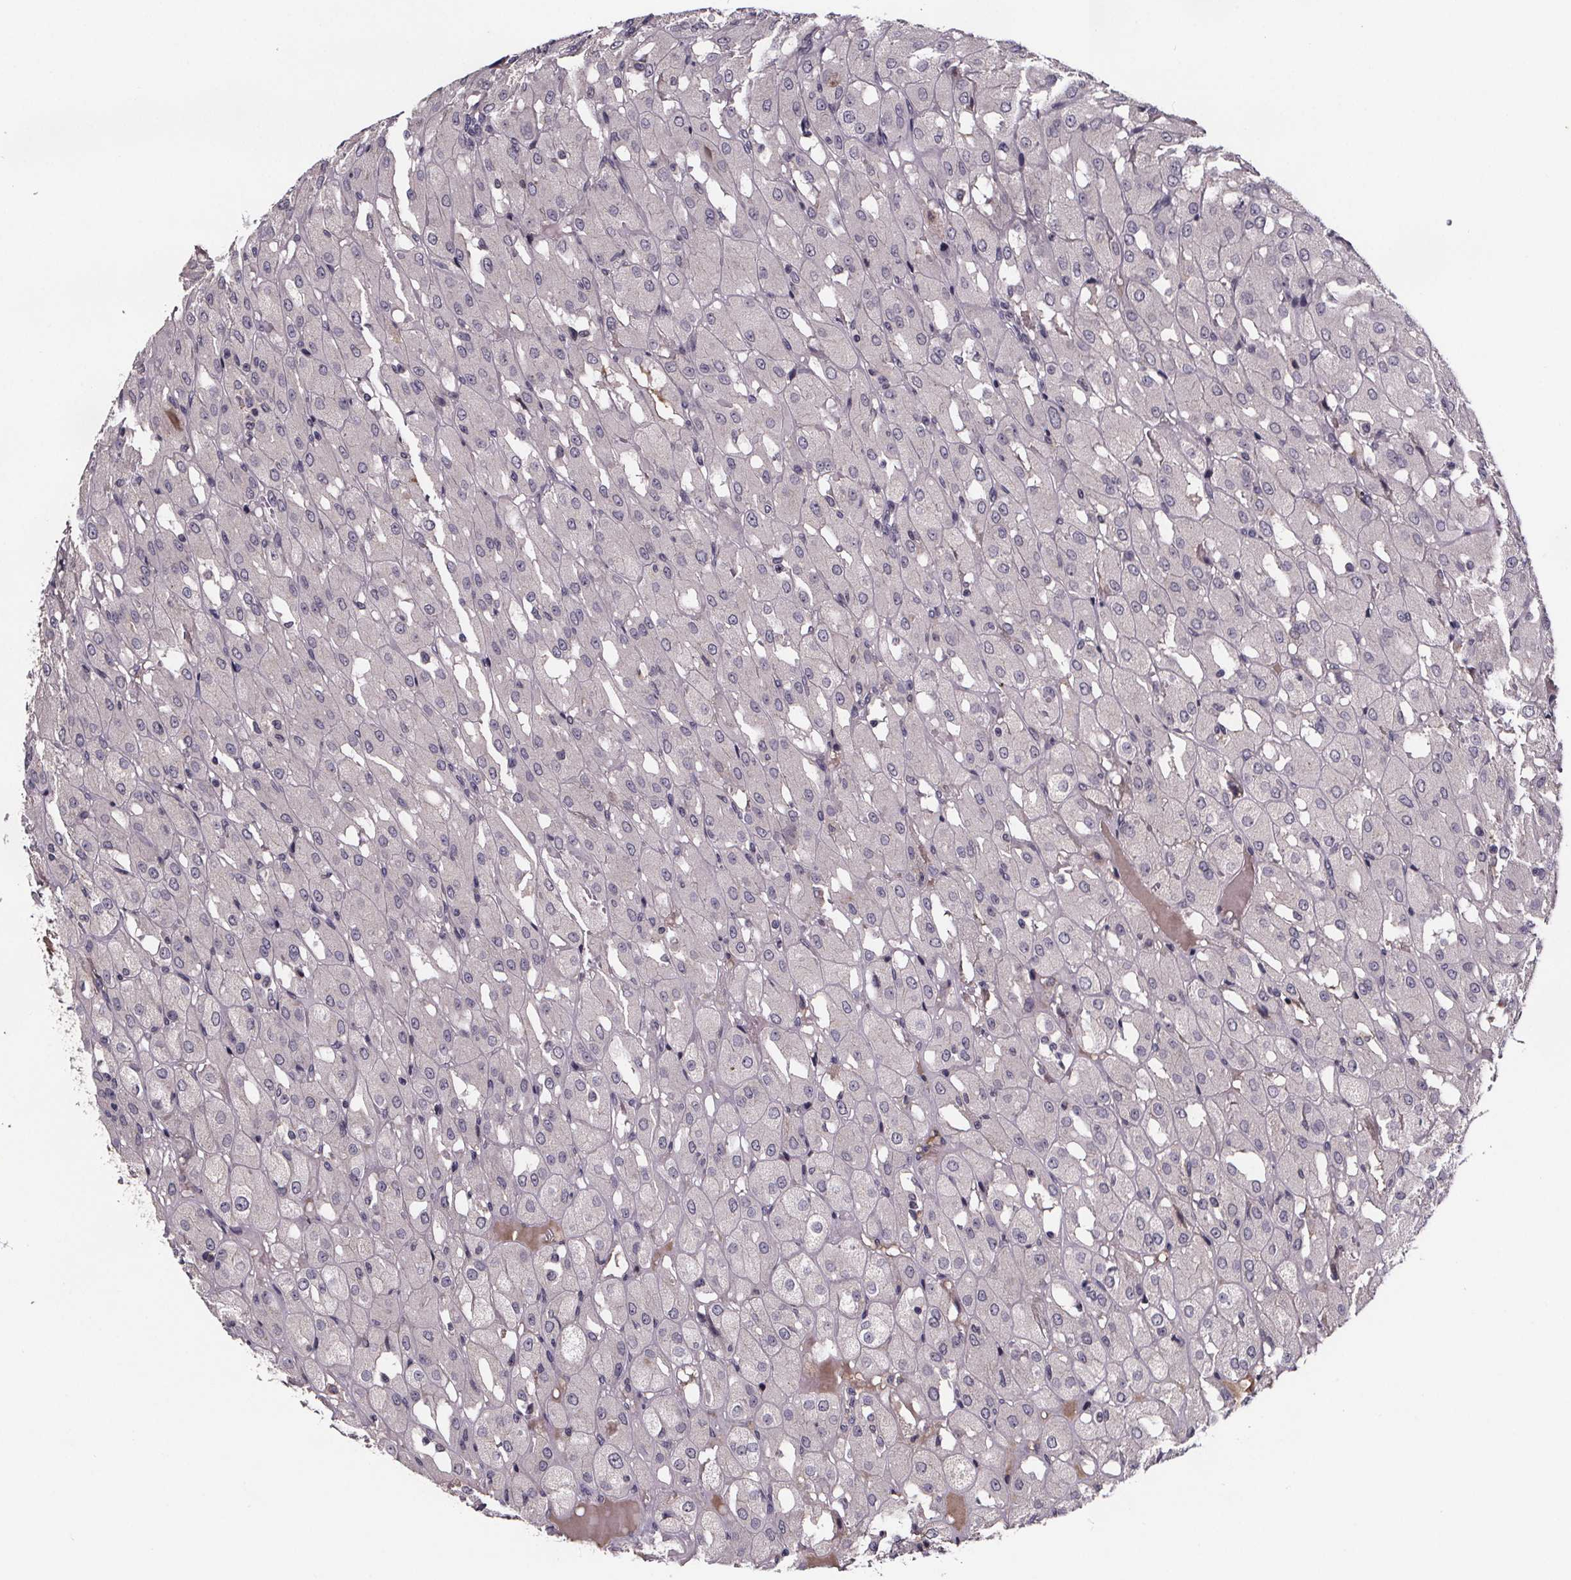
{"staining": {"intensity": "negative", "quantity": "none", "location": "none"}, "tissue": "renal cancer", "cell_type": "Tumor cells", "image_type": "cancer", "snomed": [{"axis": "morphology", "description": "Adenocarcinoma, NOS"}, {"axis": "topography", "description": "Kidney"}], "caption": "Protein analysis of adenocarcinoma (renal) shows no significant expression in tumor cells. The staining is performed using DAB (3,3'-diaminobenzidine) brown chromogen with nuclei counter-stained in using hematoxylin.", "gene": "NPHP4", "patient": {"sex": "male", "age": 72}}